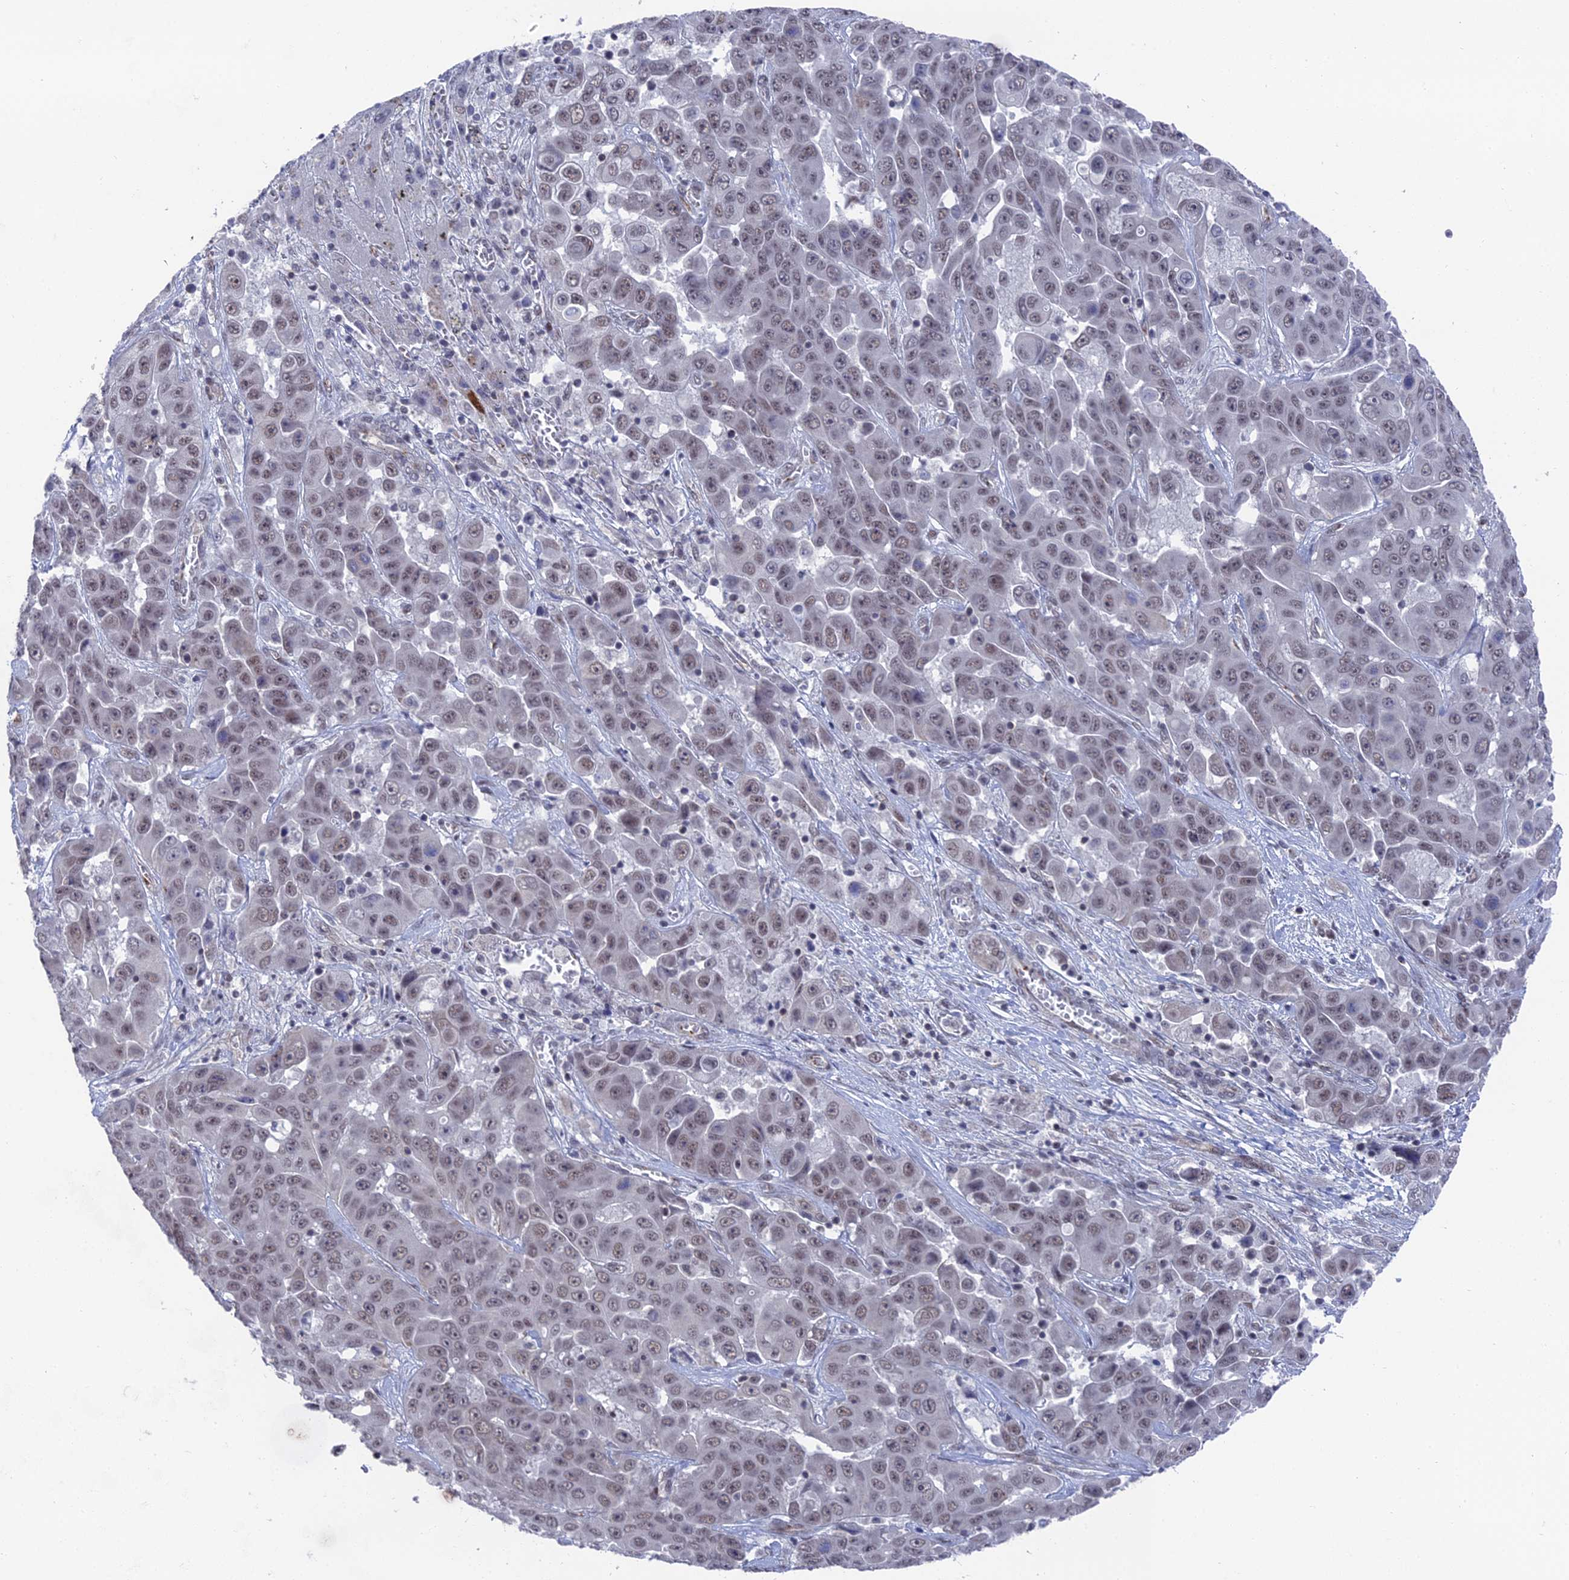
{"staining": {"intensity": "weak", "quantity": ">75%", "location": "nuclear"}, "tissue": "liver cancer", "cell_type": "Tumor cells", "image_type": "cancer", "snomed": [{"axis": "morphology", "description": "Cholangiocarcinoma"}, {"axis": "topography", "description": "Liver"}], "caption": "Tumor cells show low levels of weak nuclear staining in about >75% of cells in liver cholangiocarcinoma. The protein of interest is stained brown, and the nuclei are stained in blue (DAB (3,3'-diaminobenzidine) IHC with brightfield microscopy, high magnification).", "gene": "FHIP2A", "patient": {"sex": "female", "age": 52}}